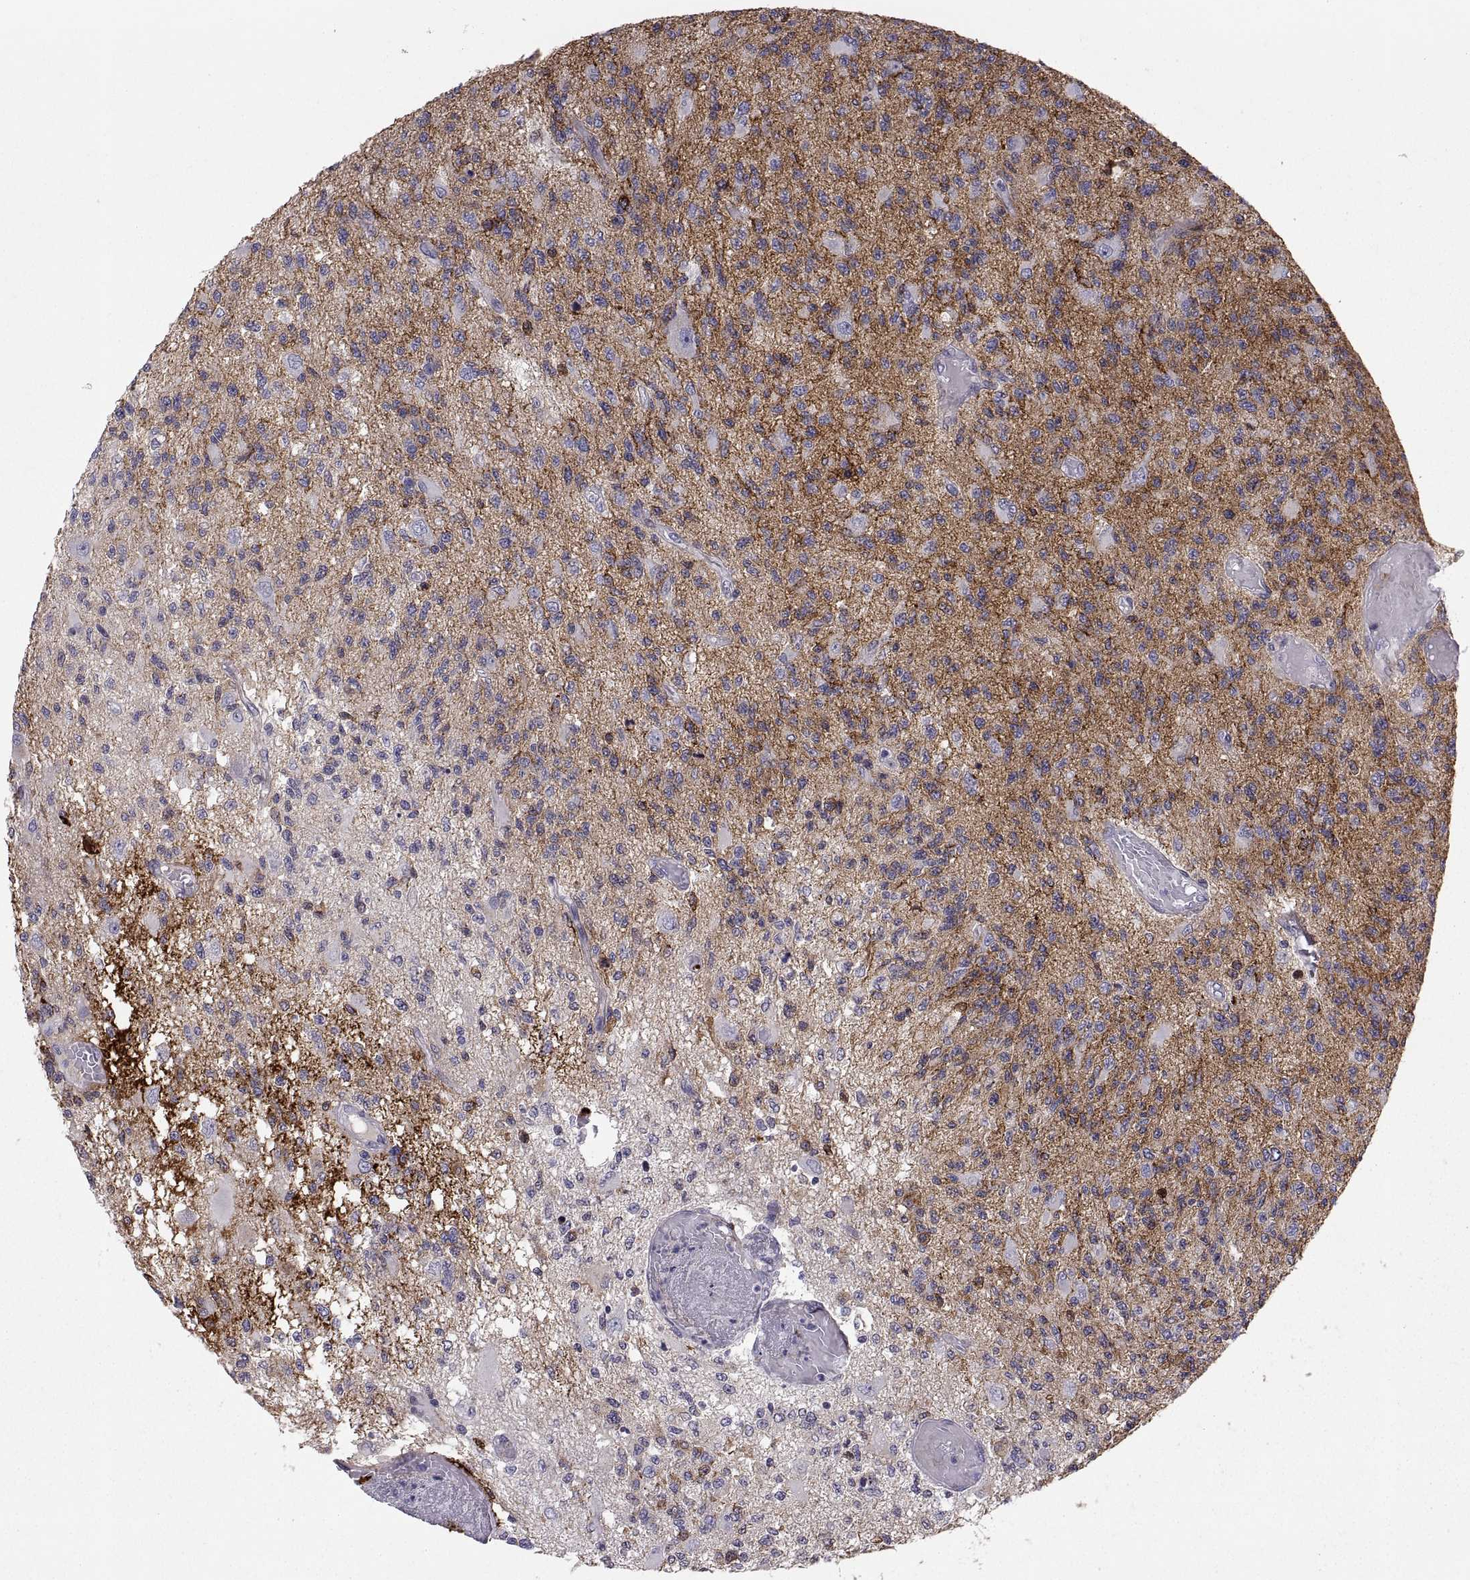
{"staining": {"intensity": "negative", "quantity": "none", "location": "none"}, "tissue": "glioma", "cell_type": "Tumor cells", "image_type": "cancer", "snomed": [{"axis": "morphology", "description": "Glioma, malignant, High grade"}, {"axis": "topography", "description": "Brain"}], "caption": "Tumor cells are negative for brown protein staining in high-grade glioma (malignant).", "gene": "PTN", "patient": {"sex": "female", "age": 63}}